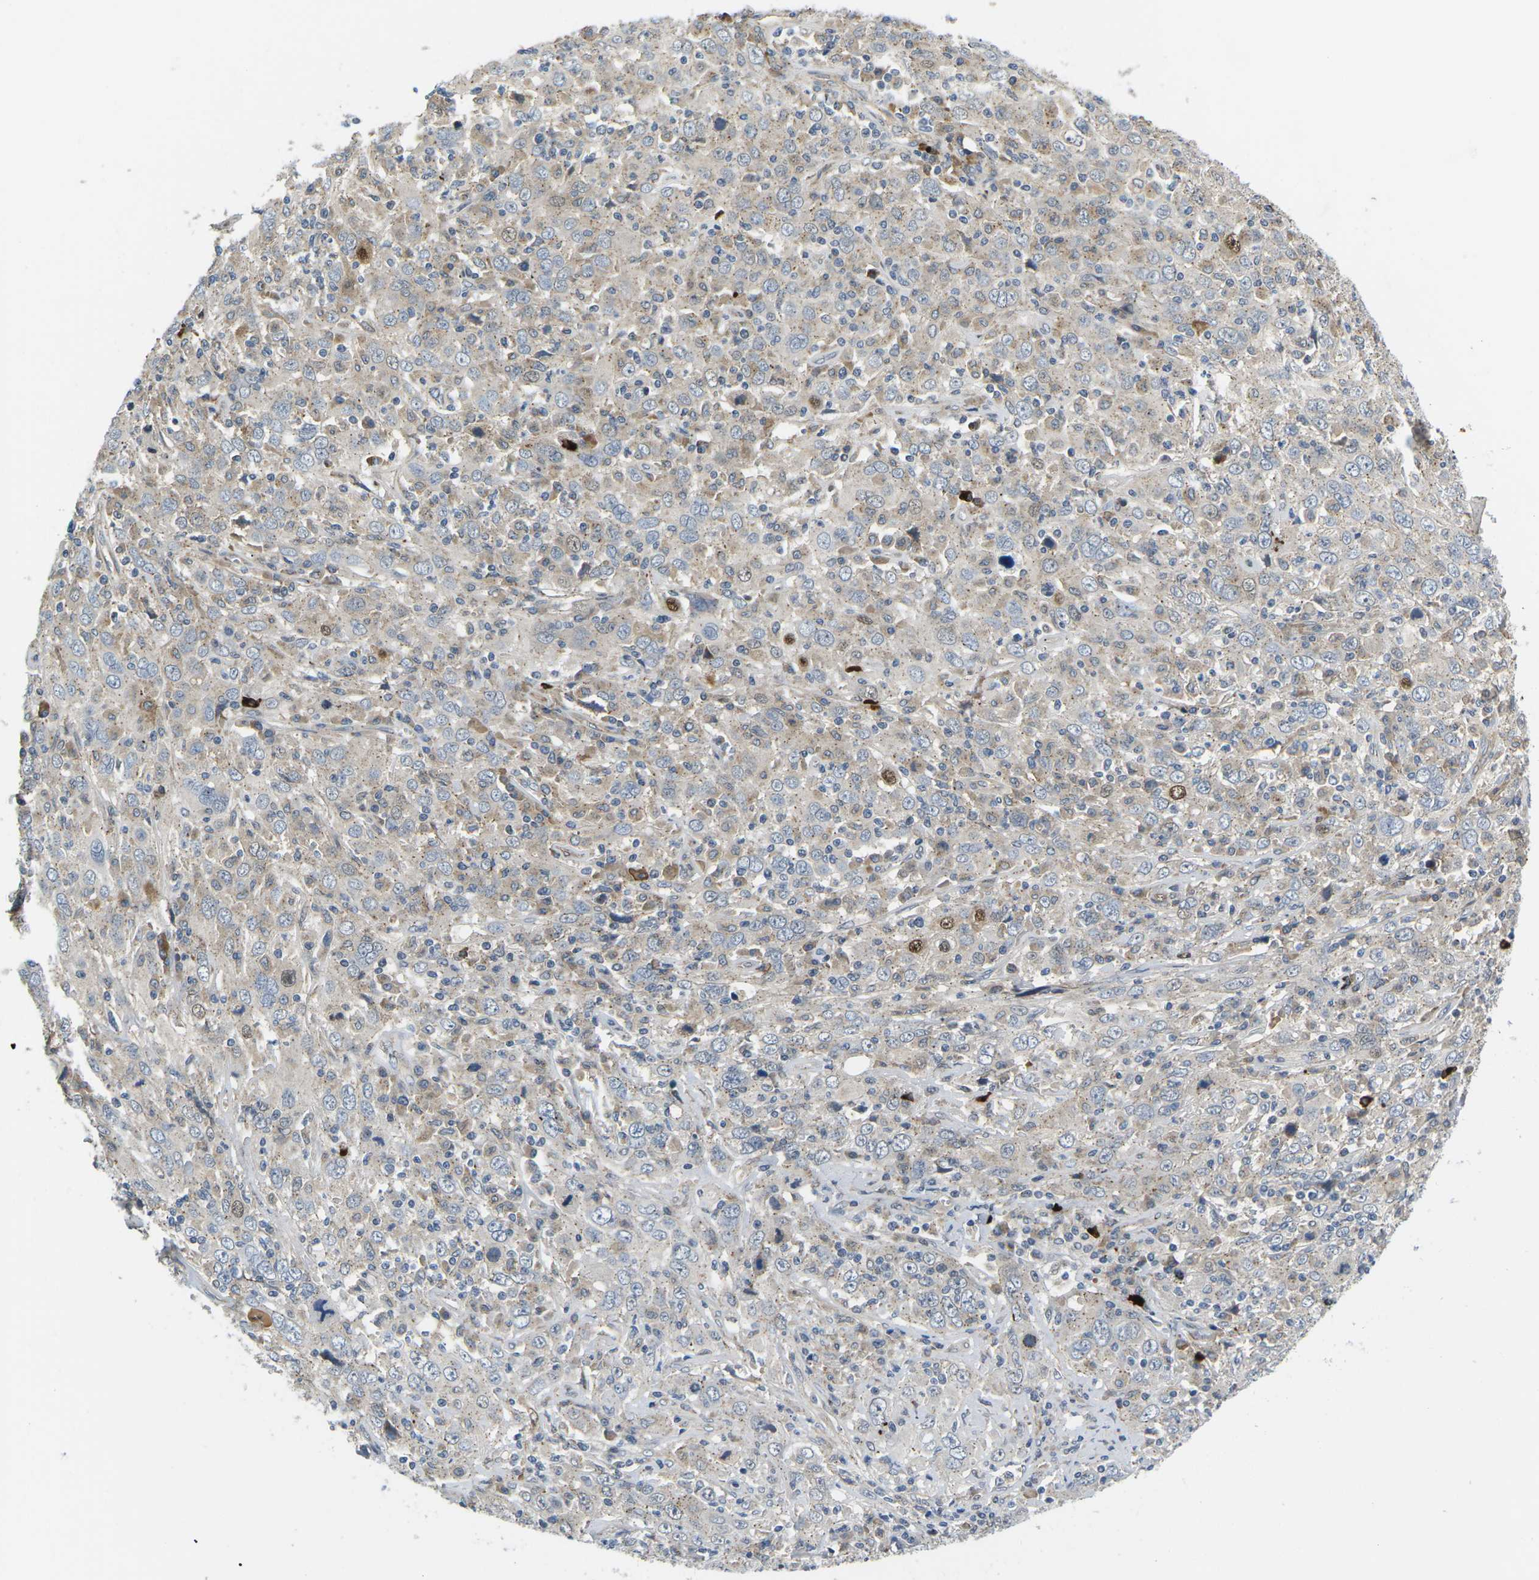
{"staining": {"intensity": "weak", "quantity": "<25%", "location": "cytoplasmic/membranous"}, "tissue": "cervical cancer", "cell_type": "Tumor cells", "image_type": "cancer", "snomed": [{"axis": "morphology", "description": "Squamous cell carcinoma, NOS"}, {"axis": "topography", "description": "Cervix"}], "caption": "IHC histopathology image of neoplastic tissue: human squamous cell carcinoma (cervical) stained with DAB reveals no significant protein expression in tumor cells.", "gene": "ERBB4", "patient": {"sex": "female", "age": 46}}